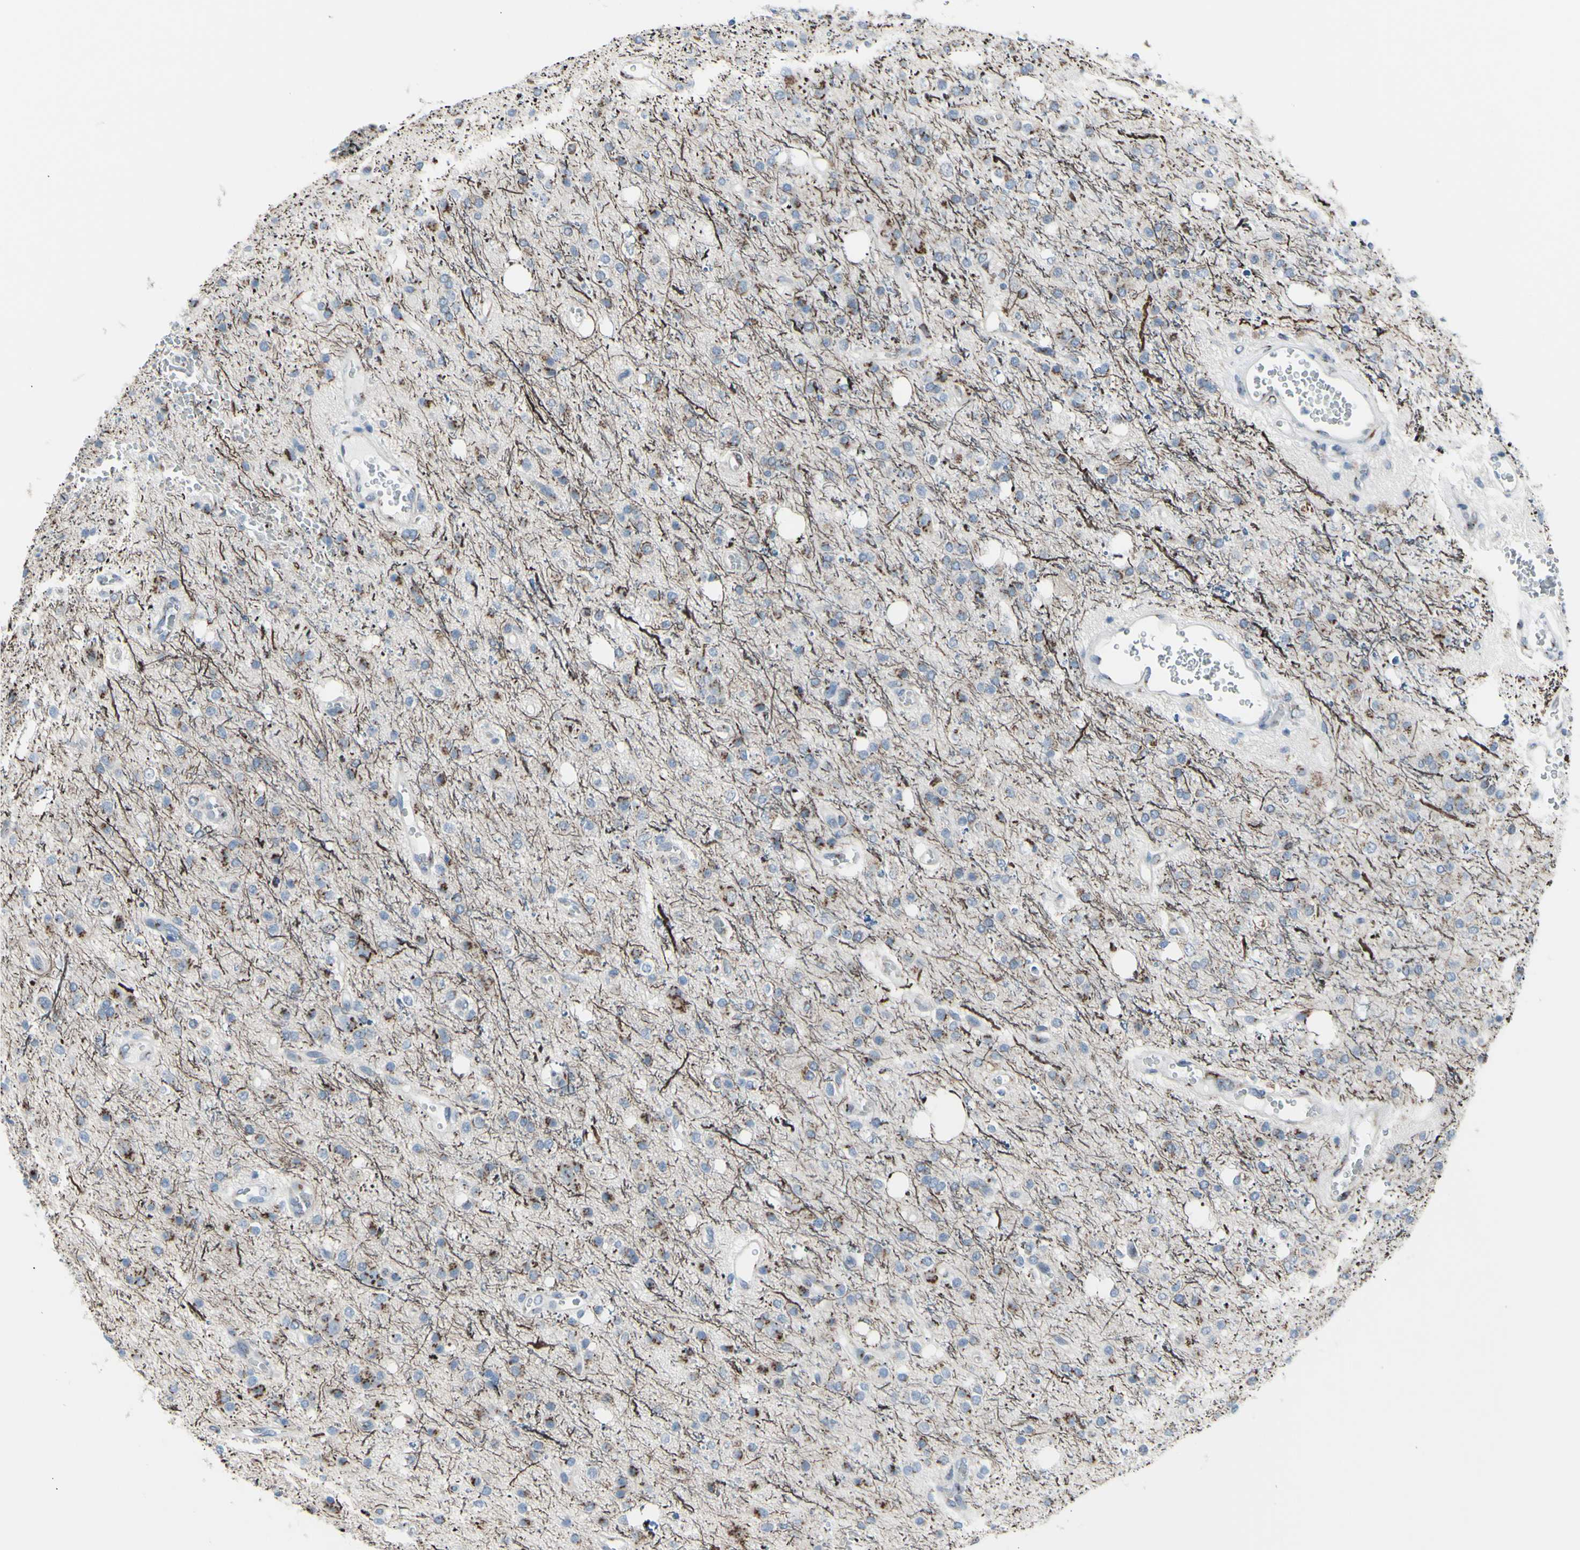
{"staining": {"intensity": "moderate", "quantity": "<25%", "location": "cytoplasmic/membranous"}, "tissue": "glioma", "cell_type": "Tumor cells", "image_type": "cancer", "snomed": [{"axis": "morphology", "description": "Glioma, malignant, High grade"}, {"axis": "topography", "description": "Brain"}], "caption": "This image shows IHC staining of malignant glioma (high-grade), with low moderate cytoplasmic/membranous expression in approximately <25% of tumor cells.", "gene": "GLG1", "patient": {"sex": "male", "age": 47}}